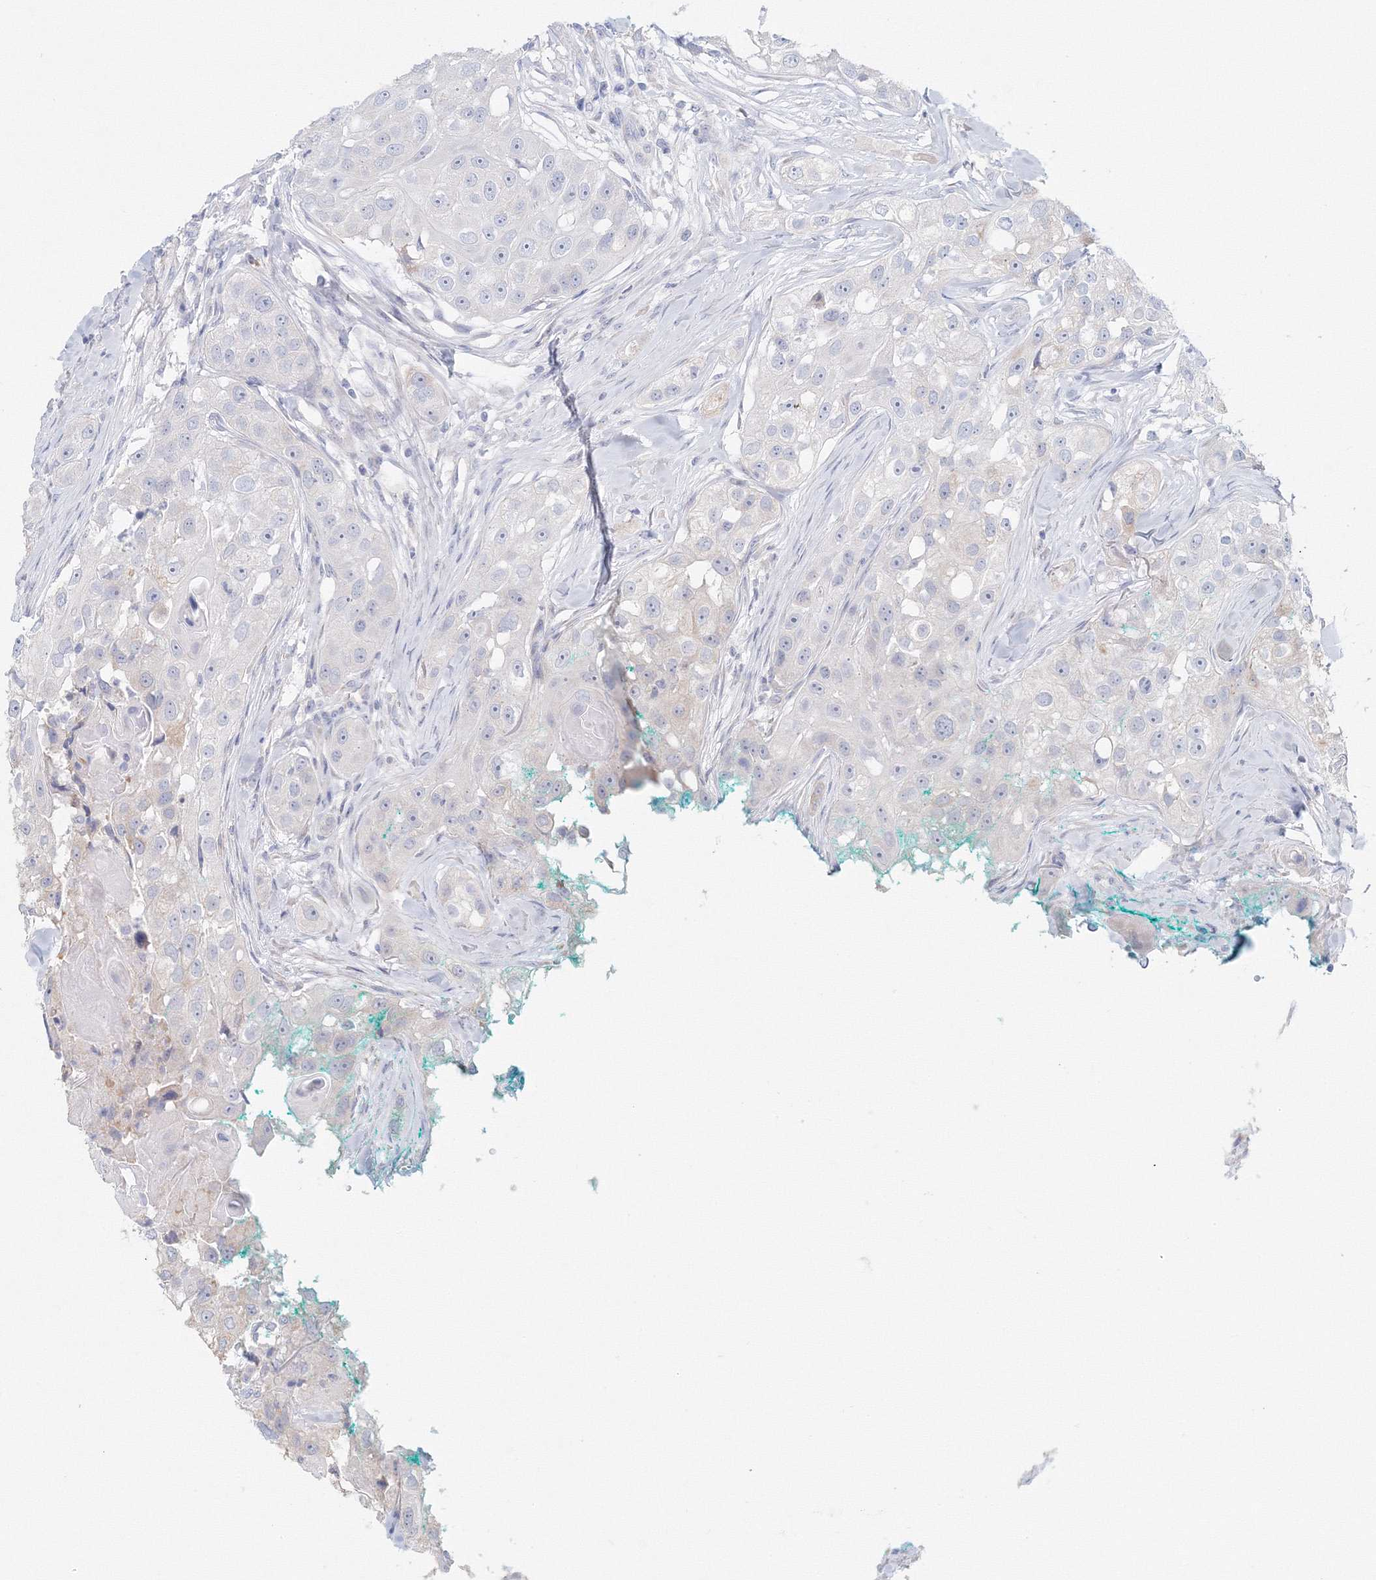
{"staining": {"intensity": "negative", "quantity": "none", "location": "none"}, "tissue": "head and neck cancer", "cell_type": "Tumor cells", "image_type": "cancer", "snomed": [{"axis": "morphology", "description": "Normal tissue, NOS"}, {"axis": "morphology", "description": "Squamous cell carcinoma, NOS"}, {"axis": "topography", "description": "Skeletal muscle"}, {"axis": "topography", "description": "Head-Neck"}], "caption": "Head and neck cancer stained for a protein using IHC exhibits no expression tumor cells.", "gene": "VSIG1", "patient": {"sex": "male", "age": 51}}